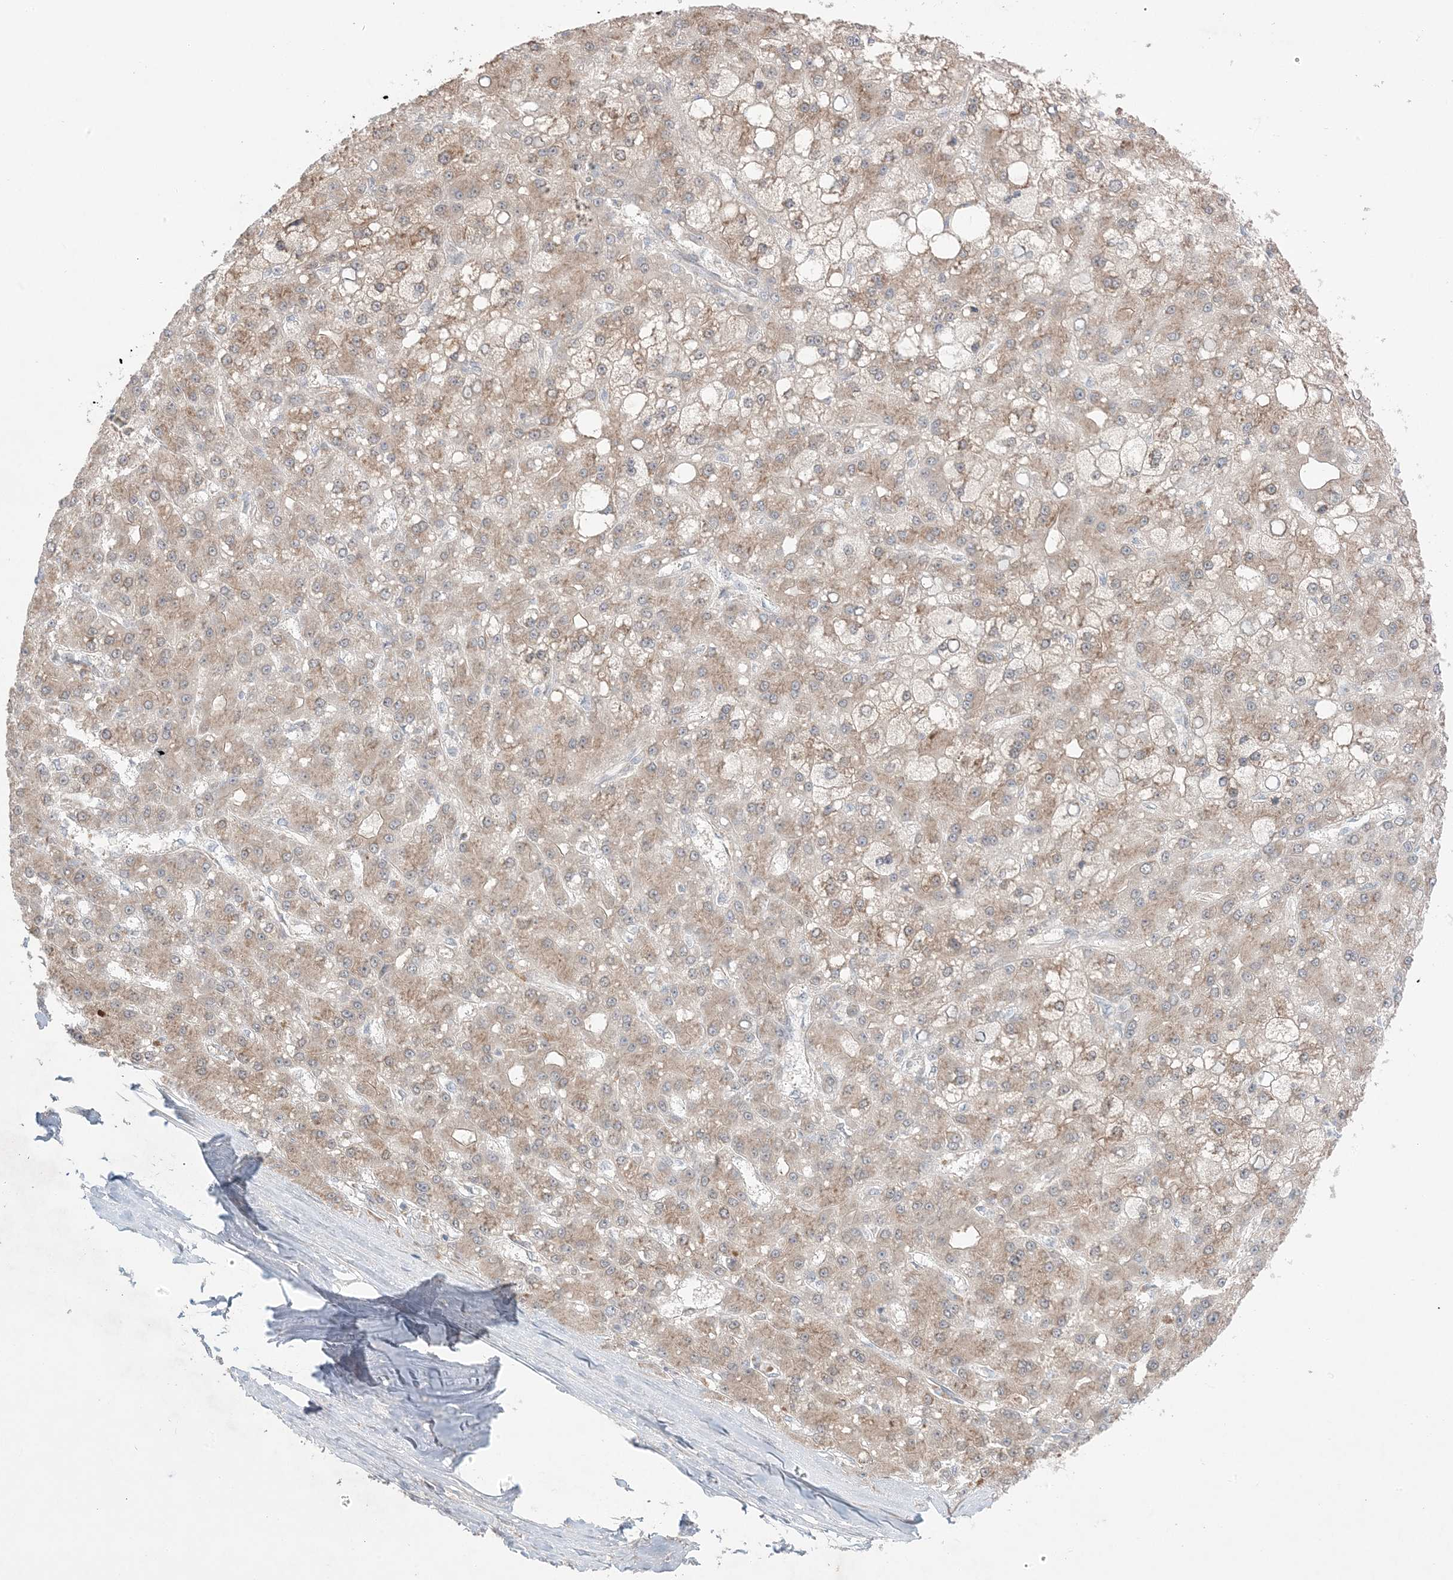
{"staining": {"intensity": "weak", "quantity": ">75%", "location": "cytoplasmic/membranous"}, "tissue": "liver cancer", "cell_type": "Tumor cells", "image_type": "cancer", "snomed": [{"axis": "morphology", "description": "Carcinoma, Hepatocellular, NOS"}, {"axis": "topography", "description": "Liver"}], "caption": "An immunohistochemistry photomicrograph of tumor tissue is shown. Protein staining in brown labels weak cytoplasmic/membranous positivity in liver cancer within tumor cells.", "gene": "MMGT1", "patient": {"sex": "male", "age": 67}}